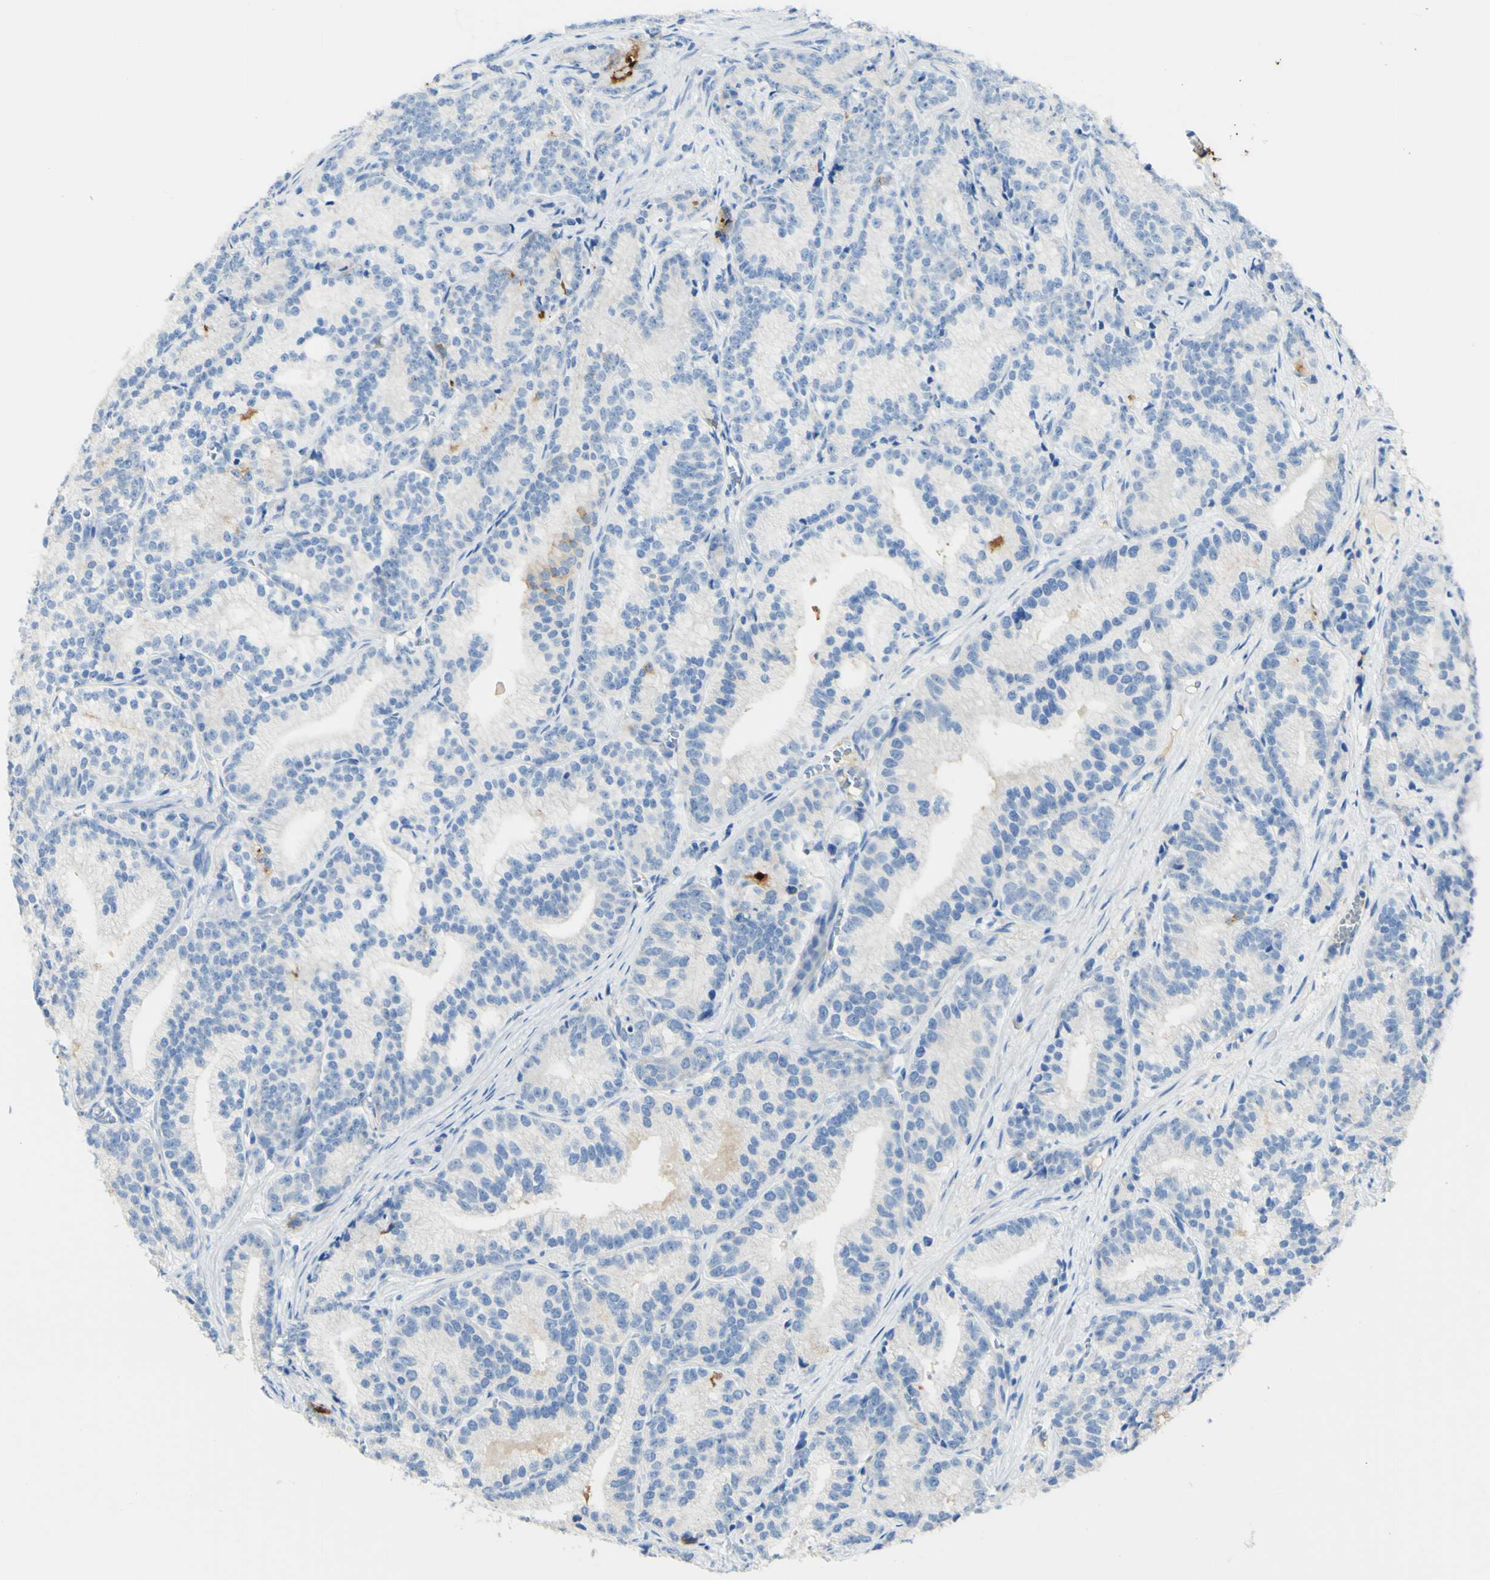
{"staining": {"intensity": "weak", "quantity": ">75%", "location": "cytoplasmic/membranous"}, "tissue": "prostate cancer", "cell_type": "Tumor cells", "image_type": "cancer", "snomed": [{"axis": "morphology", "description": "Adenocarcinoma, Low grade"}, {"axis": "topography", "description": "Prostate"}], "caption": "Prostate low-grade adenocarcinoma stained with DAB (3,3'-diaminobenzidine) IHC displays low levels of weak cytoplasmic/membranous positivity in approximately >75% of tumor cells.", "gene": "PIGR", "patient": {"sex": "male", "age": 89}}